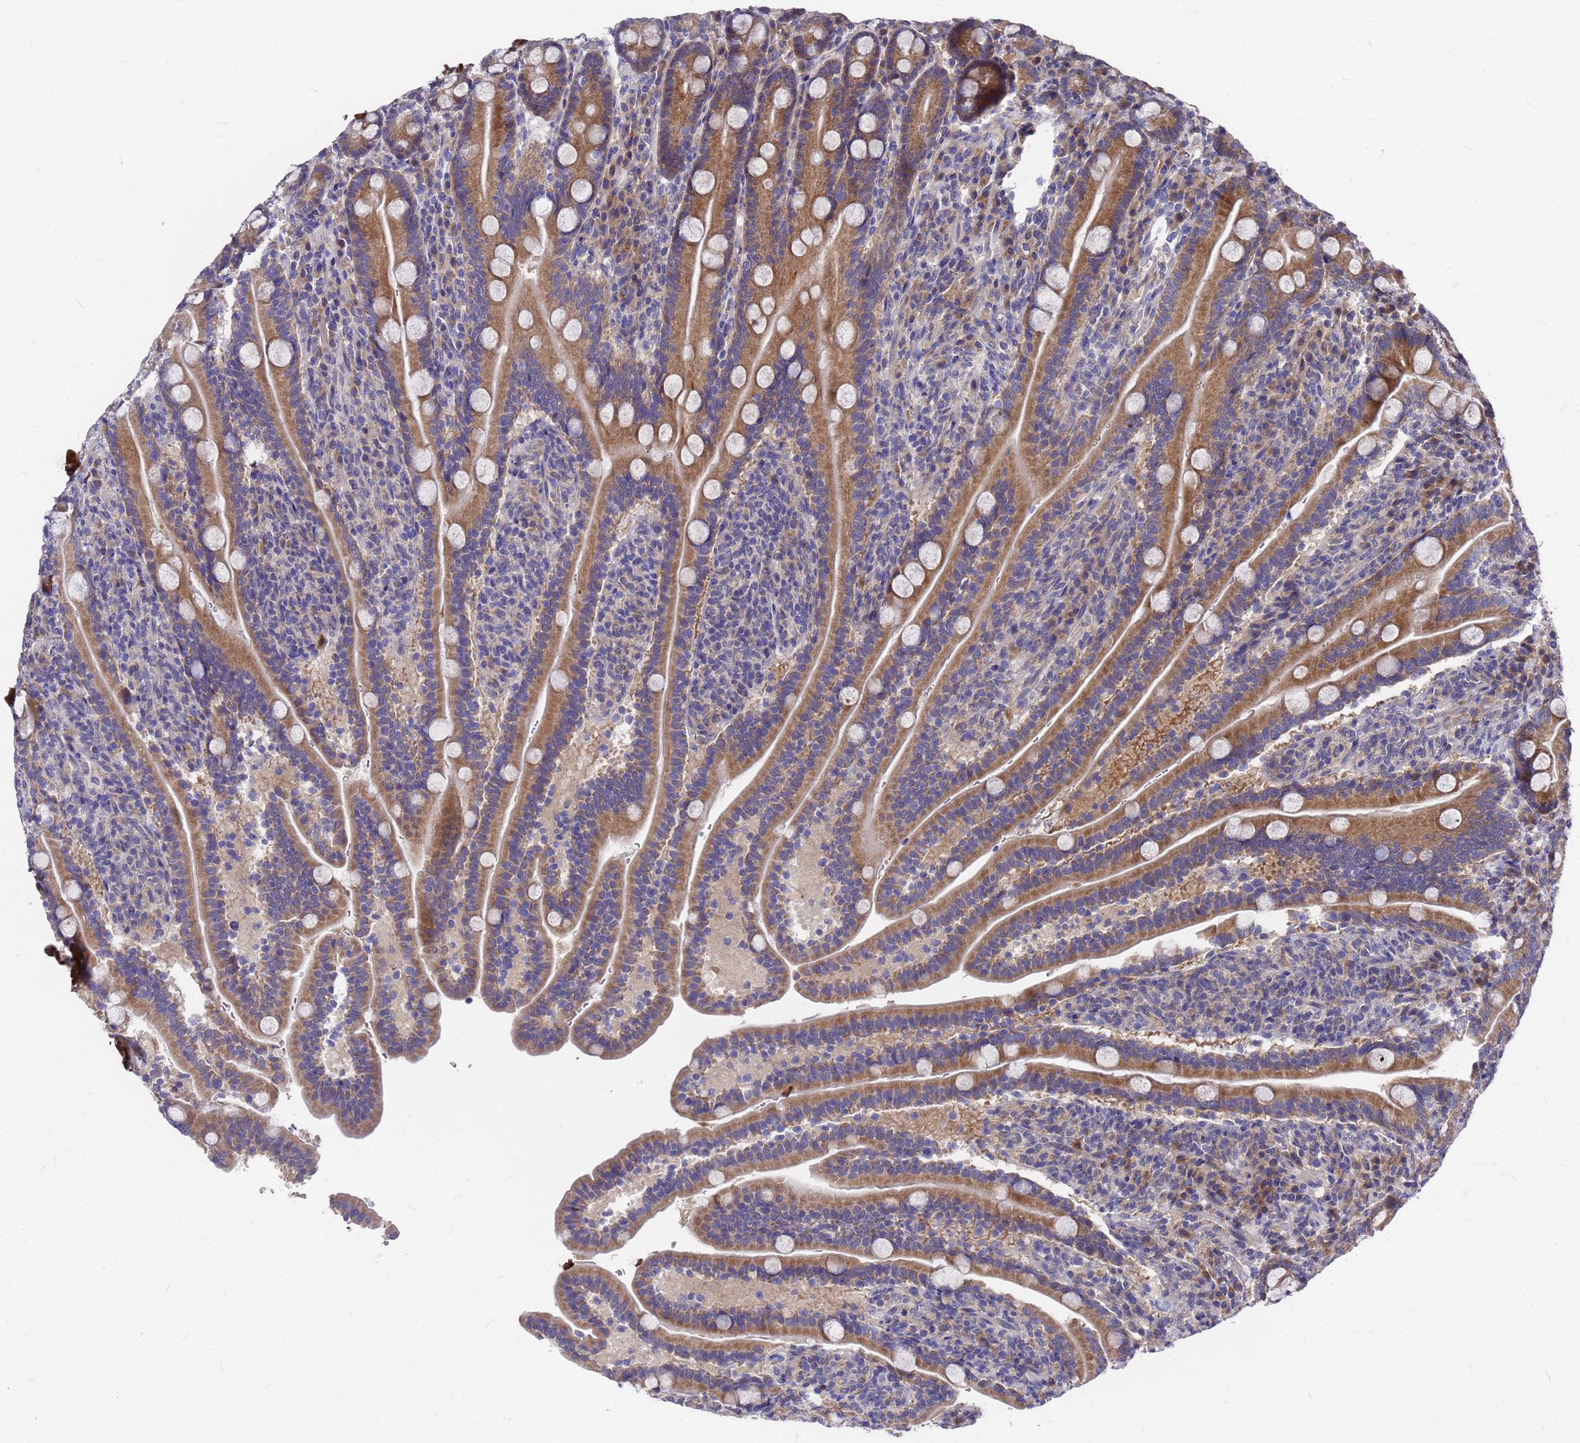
{"staining": {"intensity": "moderate", "quantity": ">75%", "location": "cytoplasmic/membranous"}, "tissue": "duodenum", "cell_type": "Glandular cells", "image_type": "normal", "snomed": [{"axis": "morphology", "description": "Normal tissue, NOS"}, {"axis": "topography", "description": "Duodenum"}], "caption": "A brown stain highlights moderate cytoplasmic/membranous expression of a protein in glandular cells of normal human duodenum. The staining is performed using DAB brown chromogen to label protein expression. The nuclei are counter-stained blue using hematoxylin.", "gene": "ZNF717", "patient": {"sex": "male", "age": 35}}